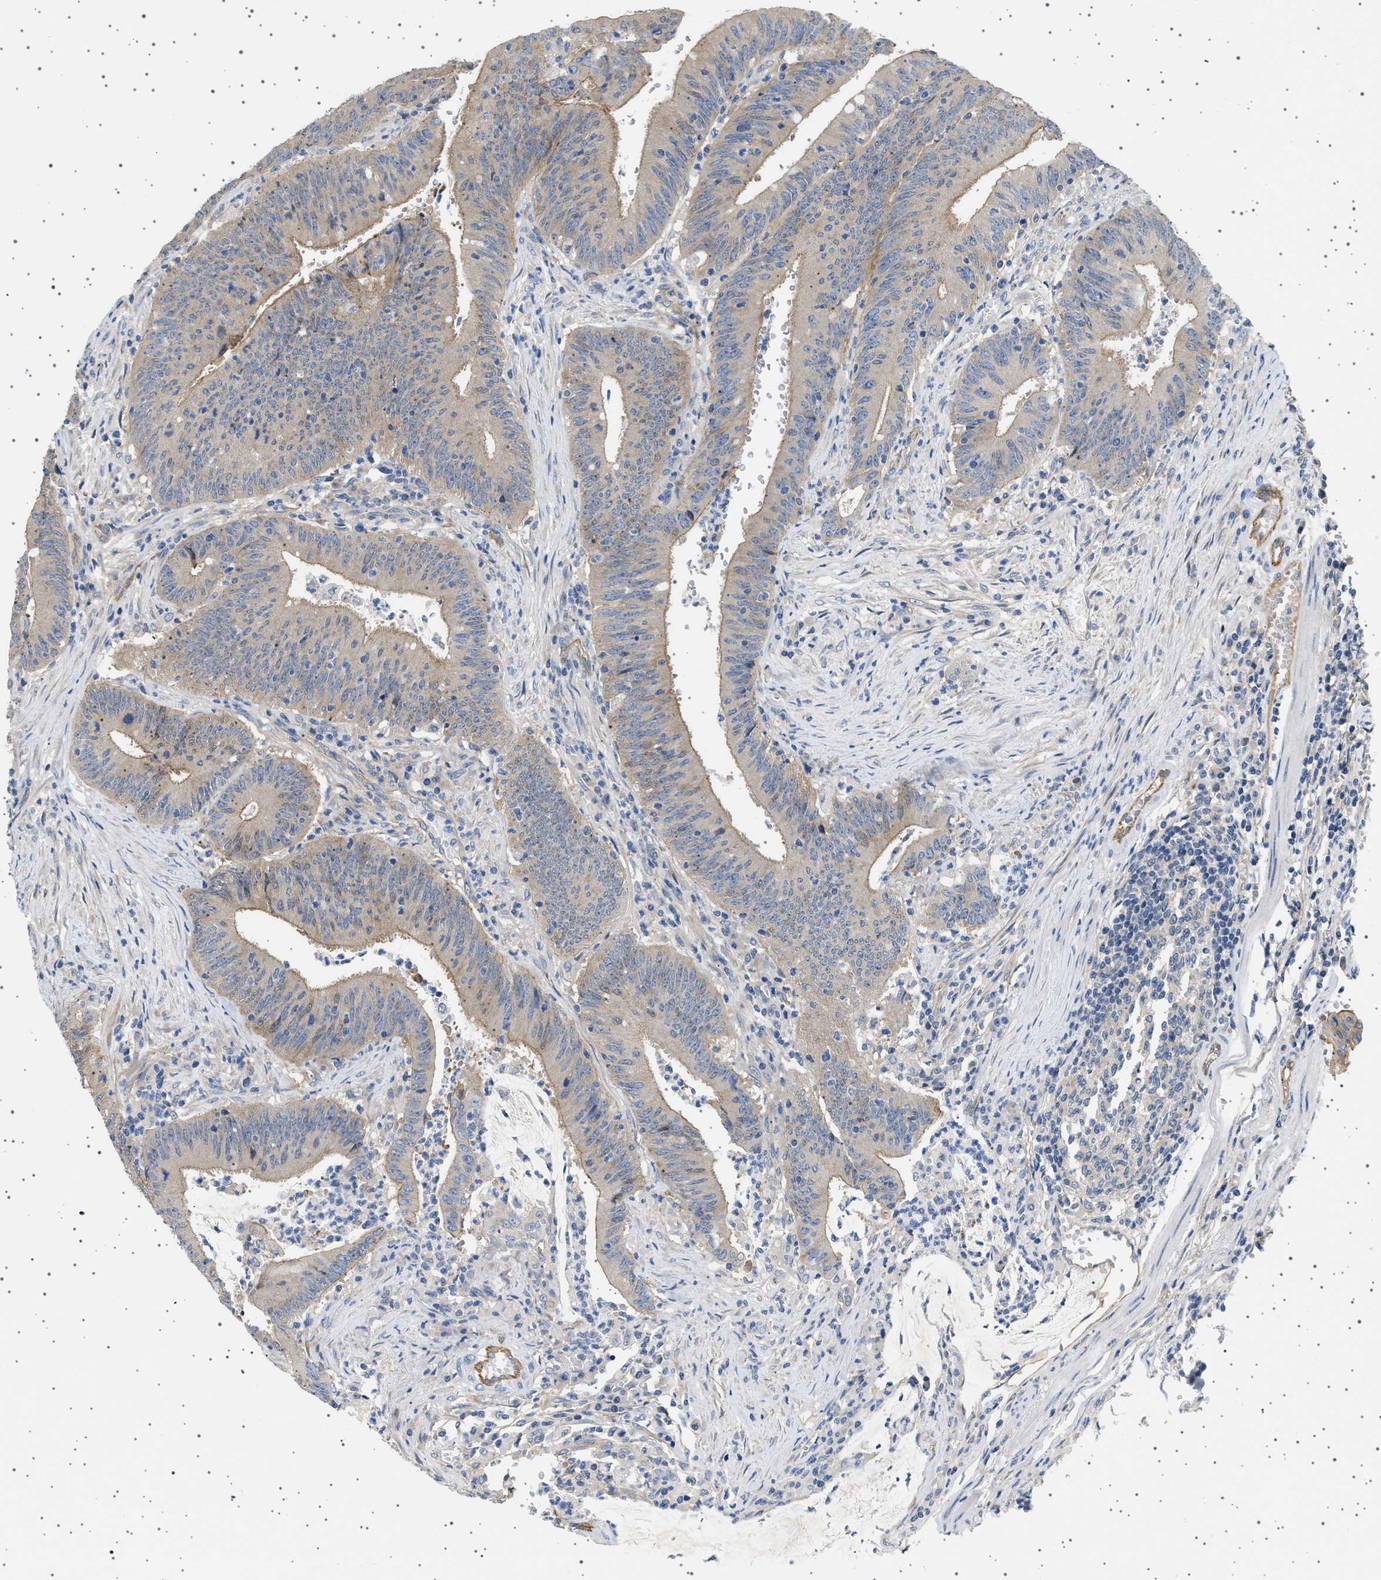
{"staining": {"intensity": "weak", "quantity": "25%-75%", "location": "cytoplasmic/membranous"}, "tissue": "colorectal cancer", "cell_type": "Tumor cells", "image_type": "cancer", "snomed": [{"axis": "morphology", "description": "Normal tissue, NOS"}, {"axis": "morphology", "description": "Adenocarcinoma, NOS"}, {"axis": "topography", "description": "Rectum"}], "caption": "Immunohistochemical staining of human colorectal adenocarcinoma reveals weak cytoplasmic/membranous protein expression in approximately 25%-75% of tumor cells. Nuclei are stained in blue.", "gene": "PLPP6", "patient": {"sex": "female", "age": 66}}